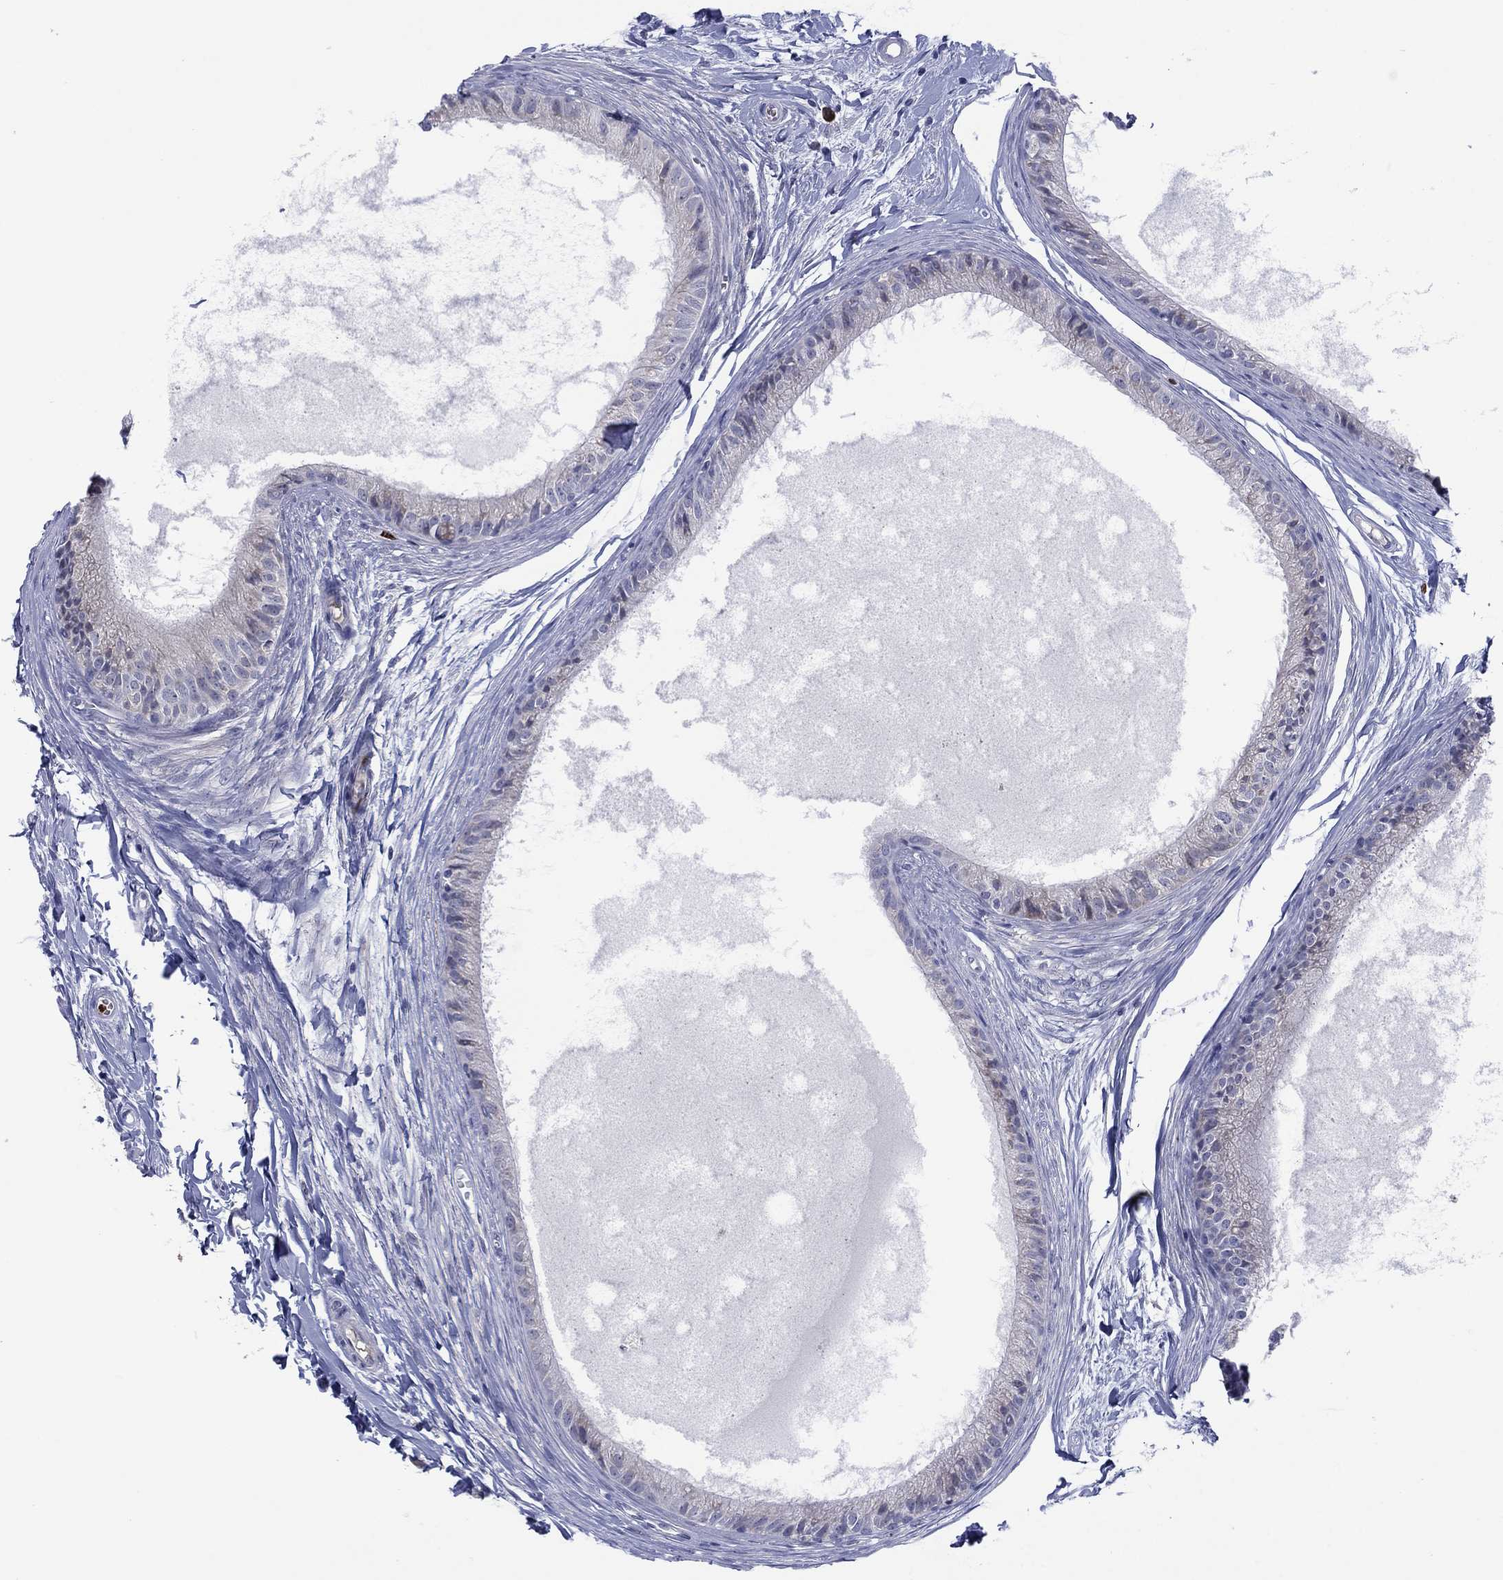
{"staining": {"intensity": "negative", "quantity": "none", "location": "none"}, "tissue": "epididymis", "cell_type": "Glandular cells", "image_type": "normal", "snomed": [{"axis": "morphology", "description": "Normal tissue, NOS"}, {"axis": "topography", "description": "Epididymis"}], "caption": "Immunohistochemistry photomicrograph of normal epididymis: epididymis stained with DAB (3,3'-diaminobenzidine) reveals no significant protein staining in glandular cells.", "gene": "MTRFR", "patient": {"sex": "male", "age": 51}}